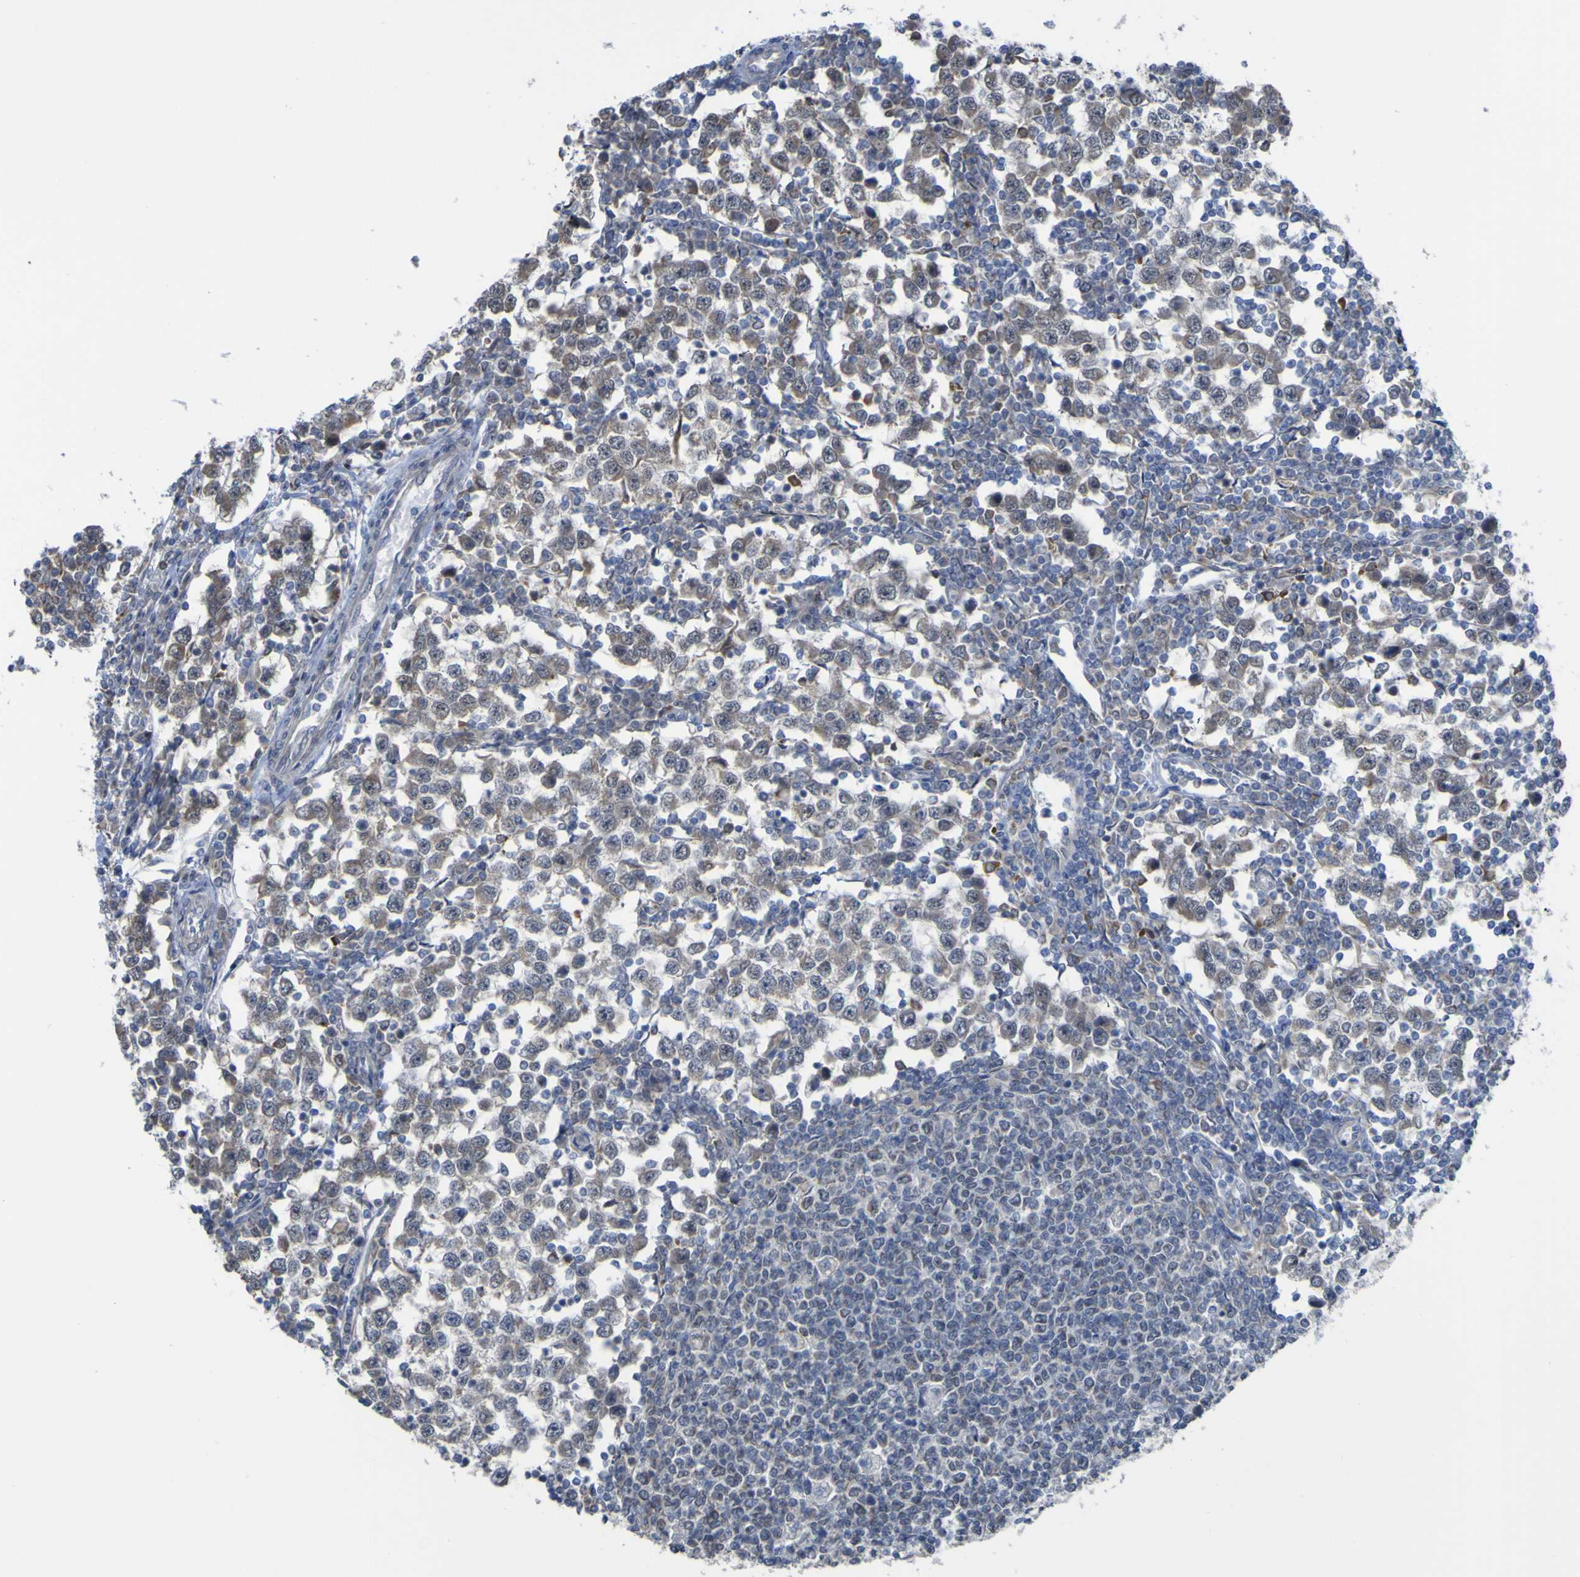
{"staining": {"intensity": "negative", "quantity": "none", "location": "none"}, "tissue": "testis cancer", "cell_type": "Tumor cells", "image_type": "cancer", "snomed": [{"axis": "morphology", "description": "Seminoma, NOS"}, {"axis": "topography", "description": "Testis"}], "caption": "The immunohistochemistry micrograph has no significant staining in tumor cells of testis cancer (seminoma) tissue. The staining was performed using DAB (3,3'-diaminobenzidine) to visualize the protein expression in brown, while the nuclei were stained in blue with hematoxylin (Magnification: 20x).", "gene": "TNFRSF11A", "patient": {"sex": "male", "age": 65}}